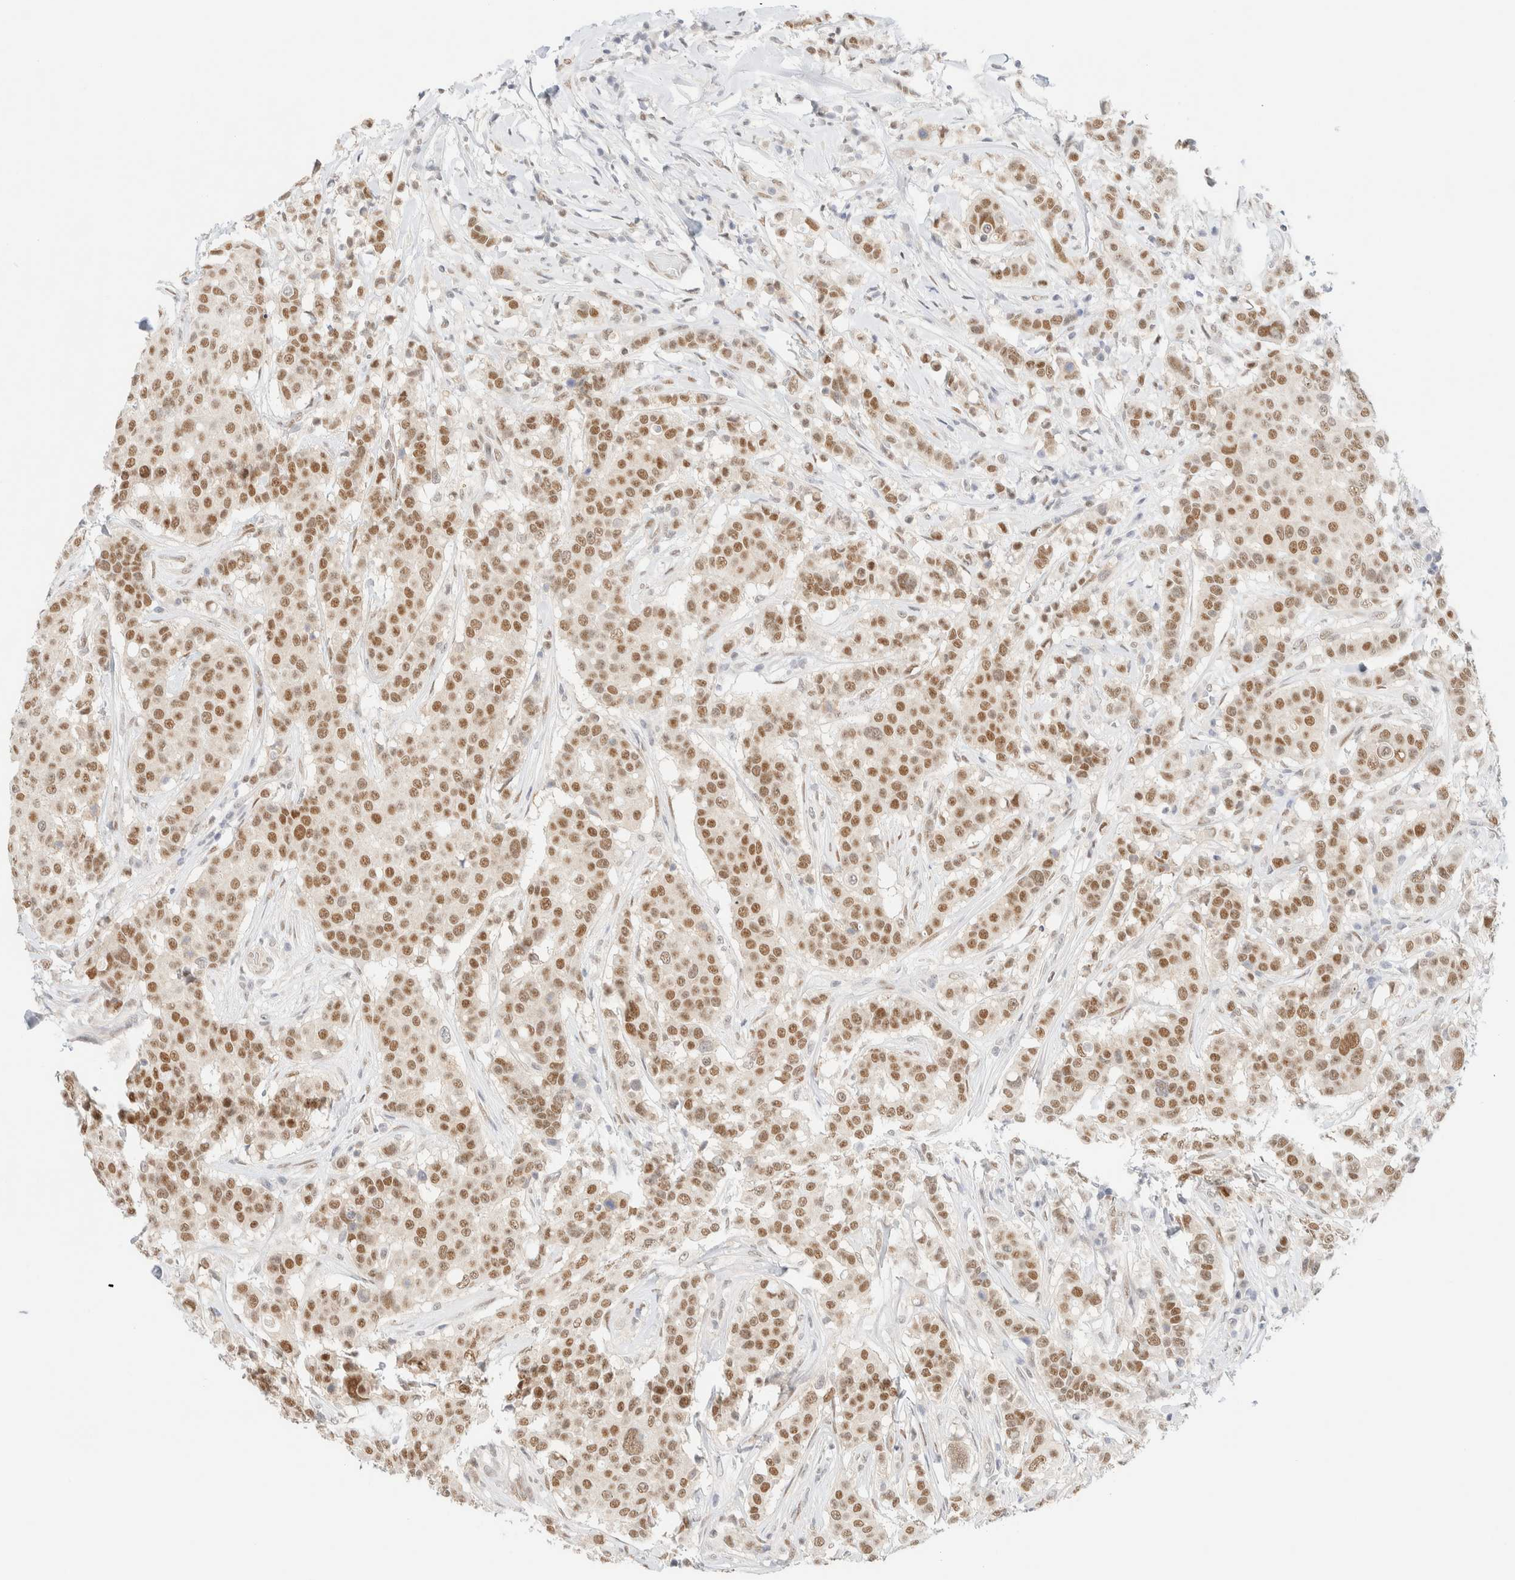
{"staining": {"intensity": "moderate", "quantity": ">75%", "location": "nuclear"}, "tissue": "breast cancer", "cell_type": "Tumor cells", "image_type": "cancer", "snomed": [{"axis": "morphology", "description": "Duct carcinoma"}, {"axis": "topography", "description": "Breast"}], "caption": "Invasive ductal carcinoma (breast) was stained to show a protein in brown. There is medium levels of moderate nuclear staining in about >75% of tumor cells.", "gene": "PYGO2", "patient": {"sex": "female", "age": 27}}